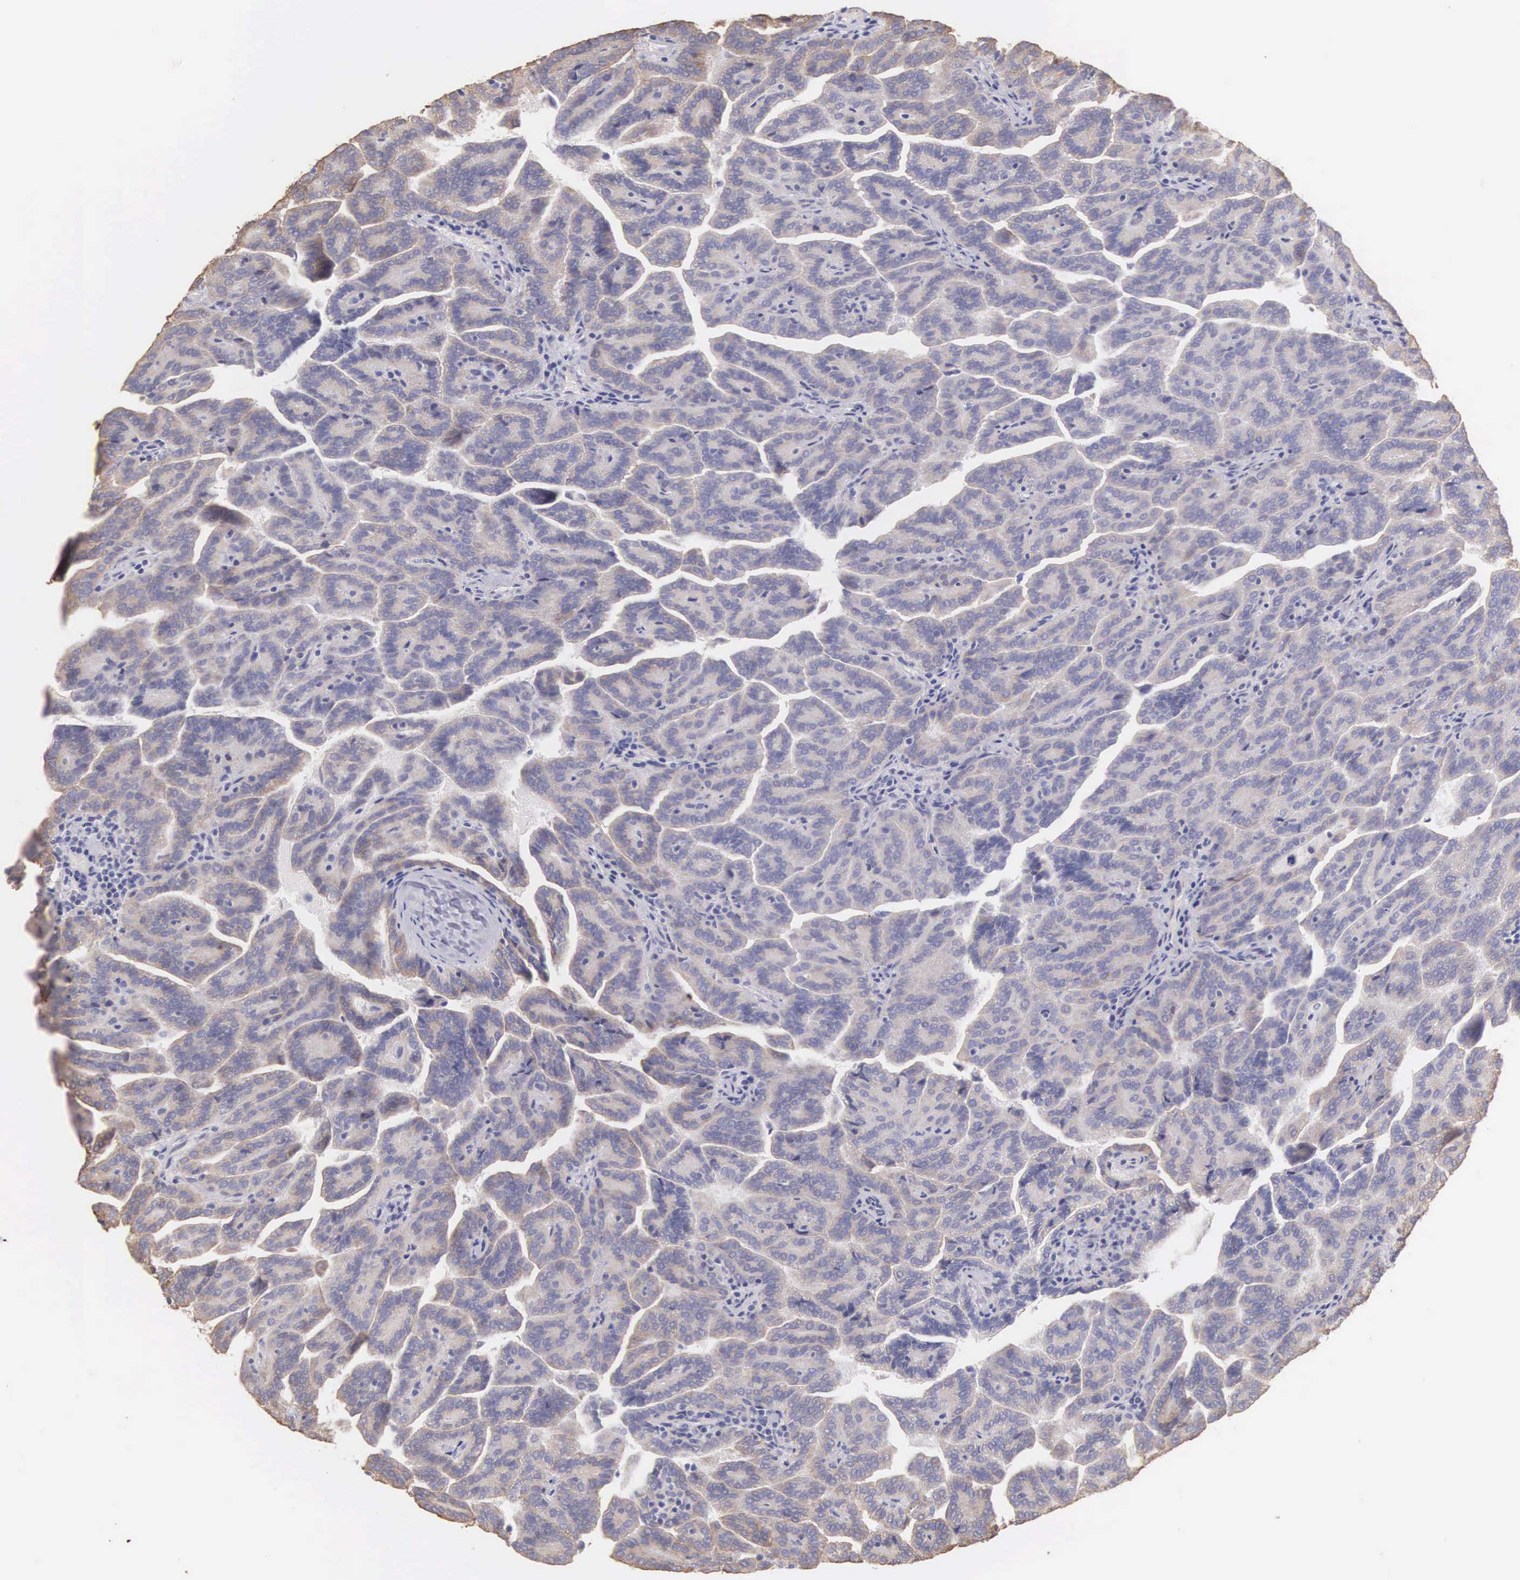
{"staining": {"intensity": "weak", "quantity": "25%-75%", "location": "cytoplasmic/membranous"}, "tissue": "renal cancer", "cell_type": "Tumor cells", "image_type": "cancer", "snomed": [{"axis": "morphology", "description": "Adenocarcinoma, NOS"}, {"axis": "topography", "description": "Kidney"}], "caption": "Immunohistochemical staining of human adenocarcinoma (renal) shows weak cytoplasmic/membranous protein staining in about 25%-75% of tumor cells.", "gene": "PIR", "patient": {"sex": "male", "age": 61}}